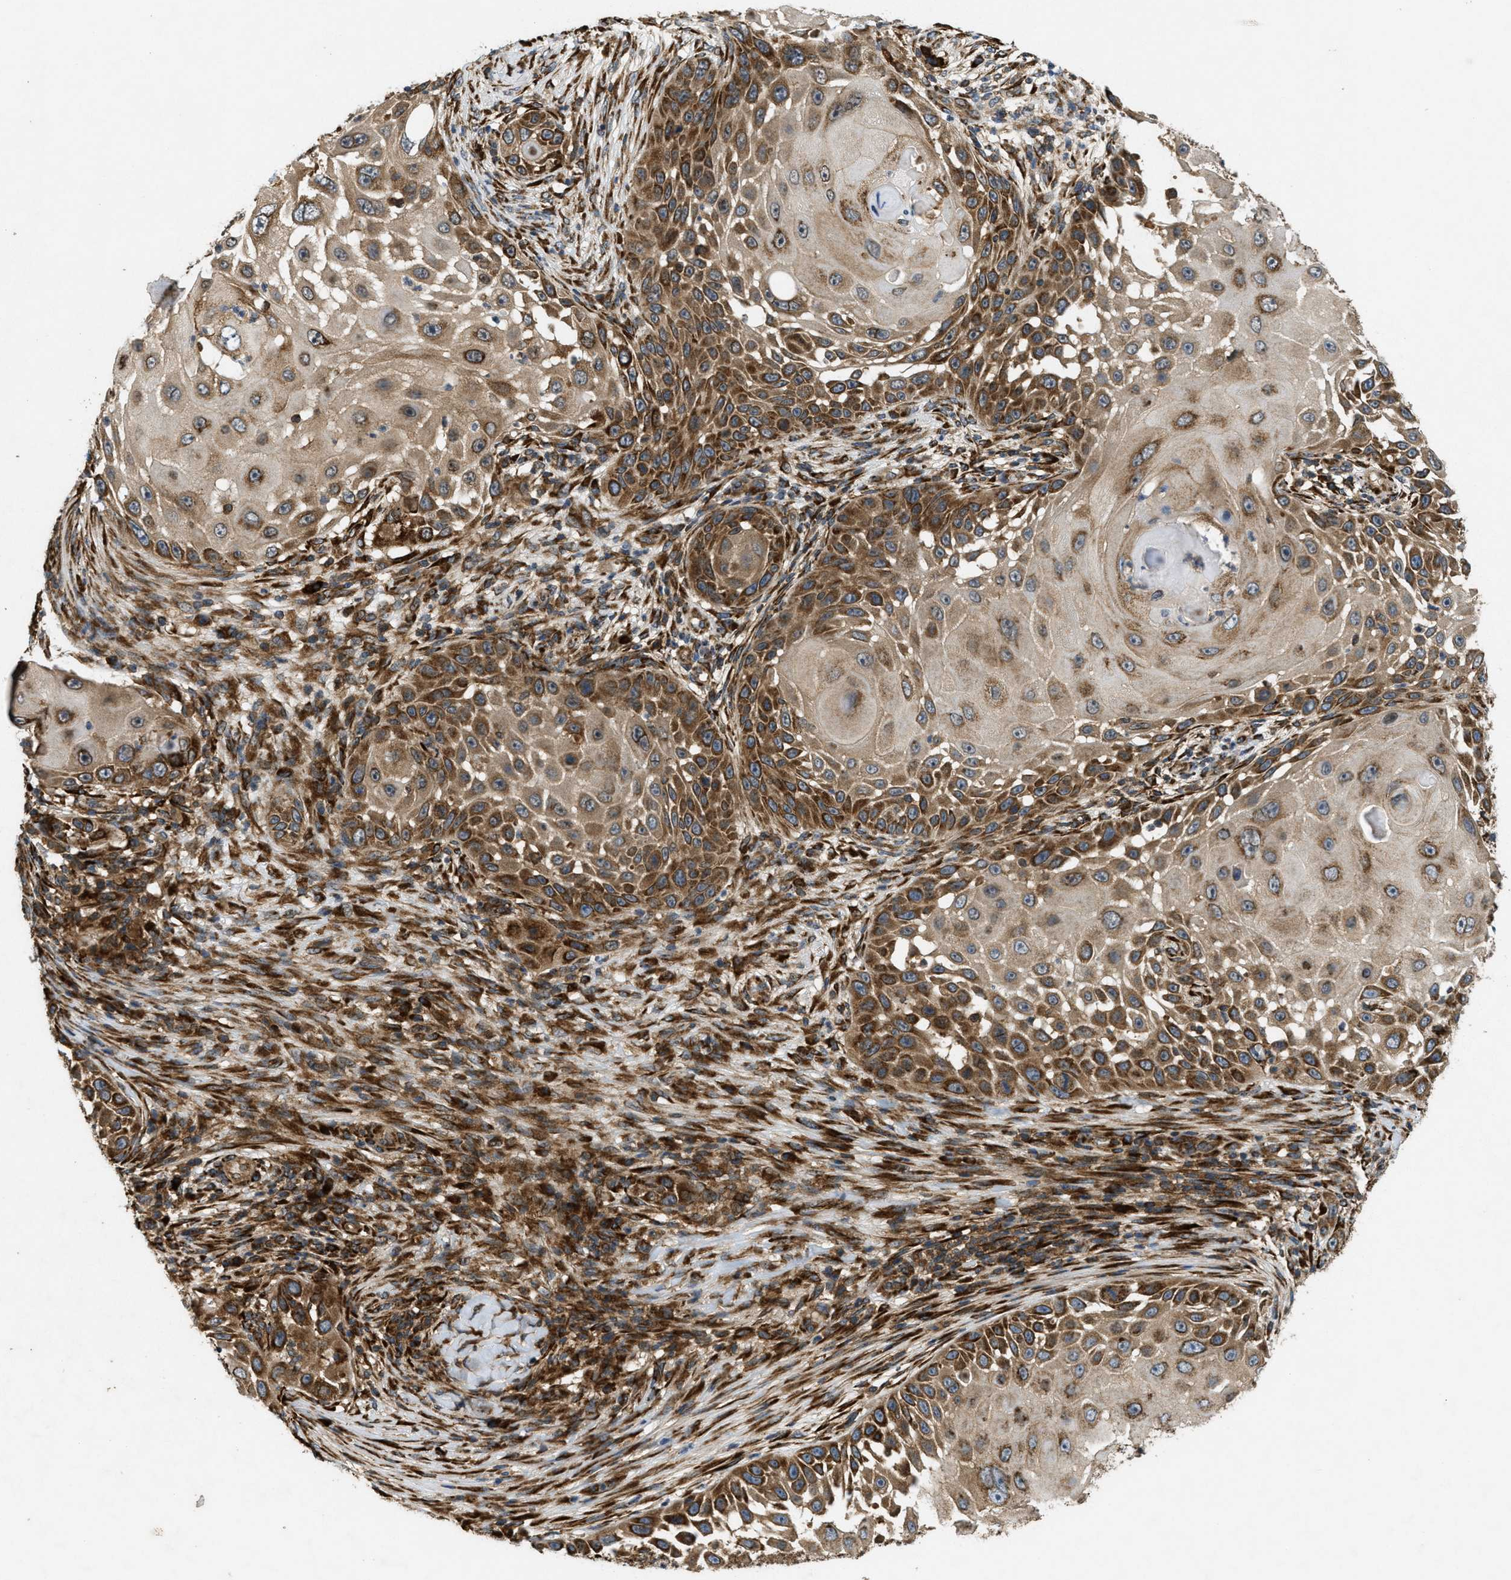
{"staining": {"intensity": "strong", "quantity": ">75%", "location": "cytoplasmic/membranous"}, "tissue": "skin cancer", "cell_type": "Tumor cells", "image_type": "cancer", "snomed": [{"axis": "morphology", "description": "Squamous cell carcinoma, NOS"}, {"axis": "topography", "description": "Skin"}], "caption": "Immunohistochemical staining of human squamous cell carcinoma (skin) displays high levels of strong cytoplasmic/membranous protein positivity in about >75% of tumor cells.", "gene": "PCDH18", "patient": {"sex": "female", "age": 44}}